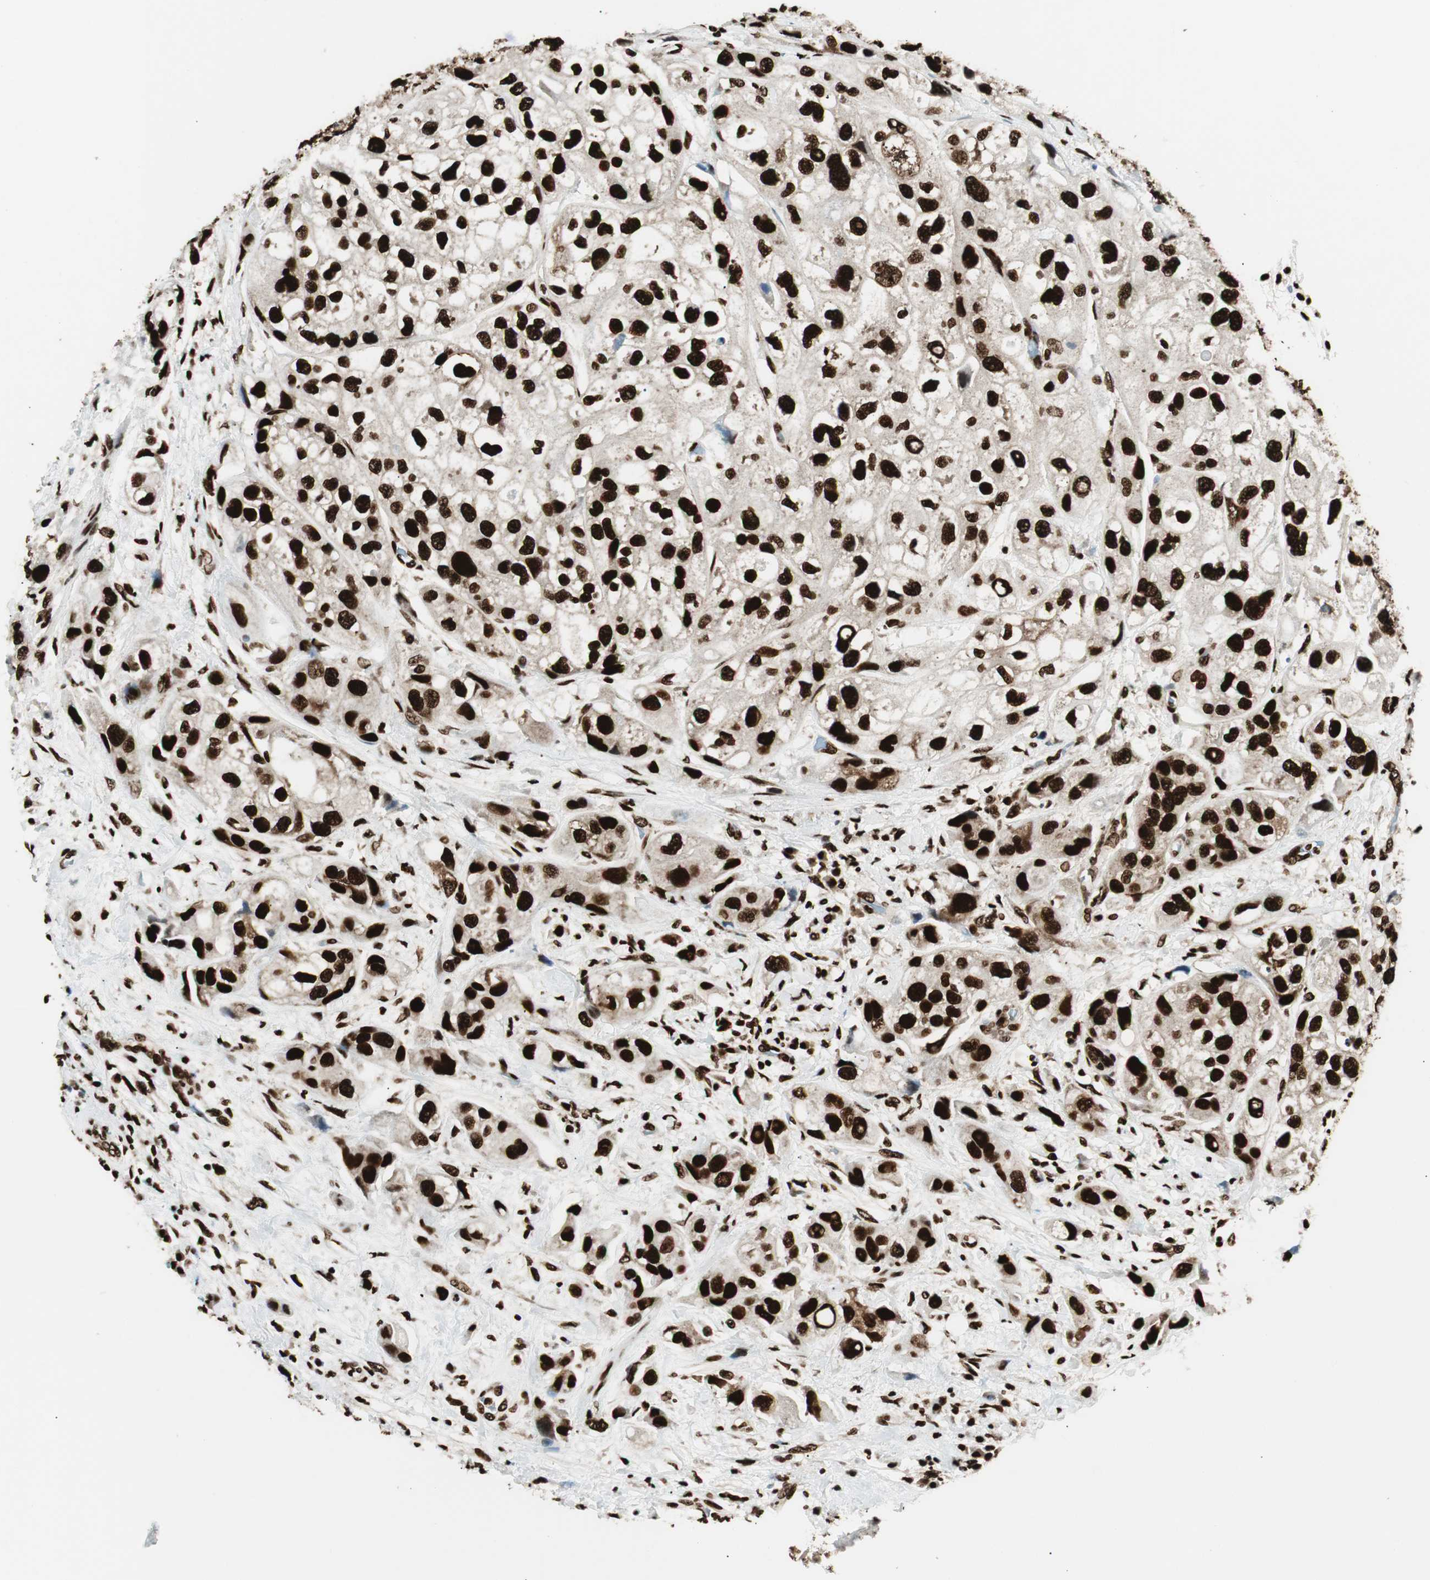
{"staining": {"intensity": "strong", "quantity": ">75%", "location": "nuclear"}, "tissue": "urothelial cancer", "cell_type": "Tumor cells", "image_type": "cancer", "snomed": [{"axis": "morphology", "description": "Urothelial carcinoma, High grade"}, {"axis": "topography", "description": "Urinary bladder"}], "caption": "Tumor cells demonstrate strong nuclear positivity in about >75% of cells in urothelial cancer.", "gene": "EWSR1", "patient": {"sex": "female", "age": 64}}